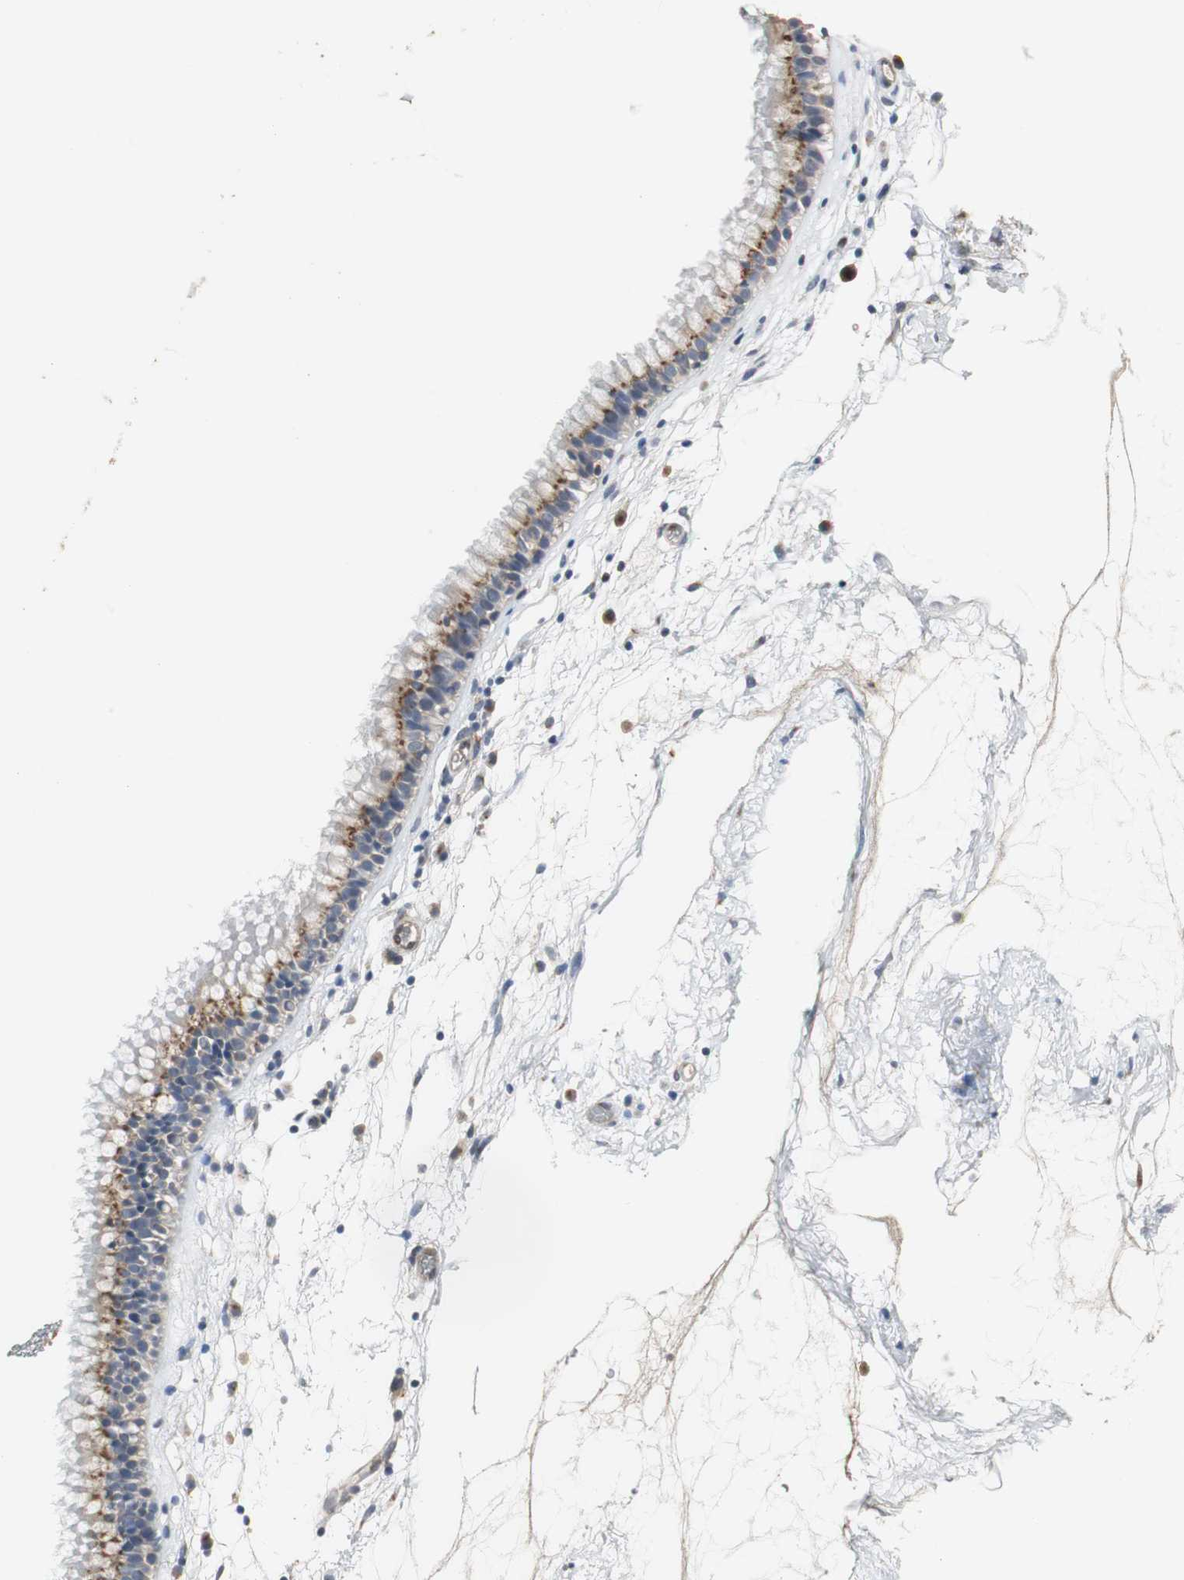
{"staining": {"intensity": "moderate", "quantity": ">75%", "location": "cytoplasmic/membranous"}, "tissue": "nasopharynx", "cell_type": "Respiratory epithelial cells", "image_type": "normal", "snomed": [{"axis": "morphology", "description": "Normal tissue, NOS"}, {"axis": "morphology", "description": "Inflammation, NOS"}, {"axis": "topography", "description": "Nasopharynx"}], "caption": "Respiratory epithelial cells display medium levels of moderate cytoplasmic/membranous expression in approximately >75% of cells in unremarkable human nasopharynx. (Brightfield microscopy of DAB IHC at high magnification).", "gene": "JTB", "patient": {"sex": "male", "age": 48}}